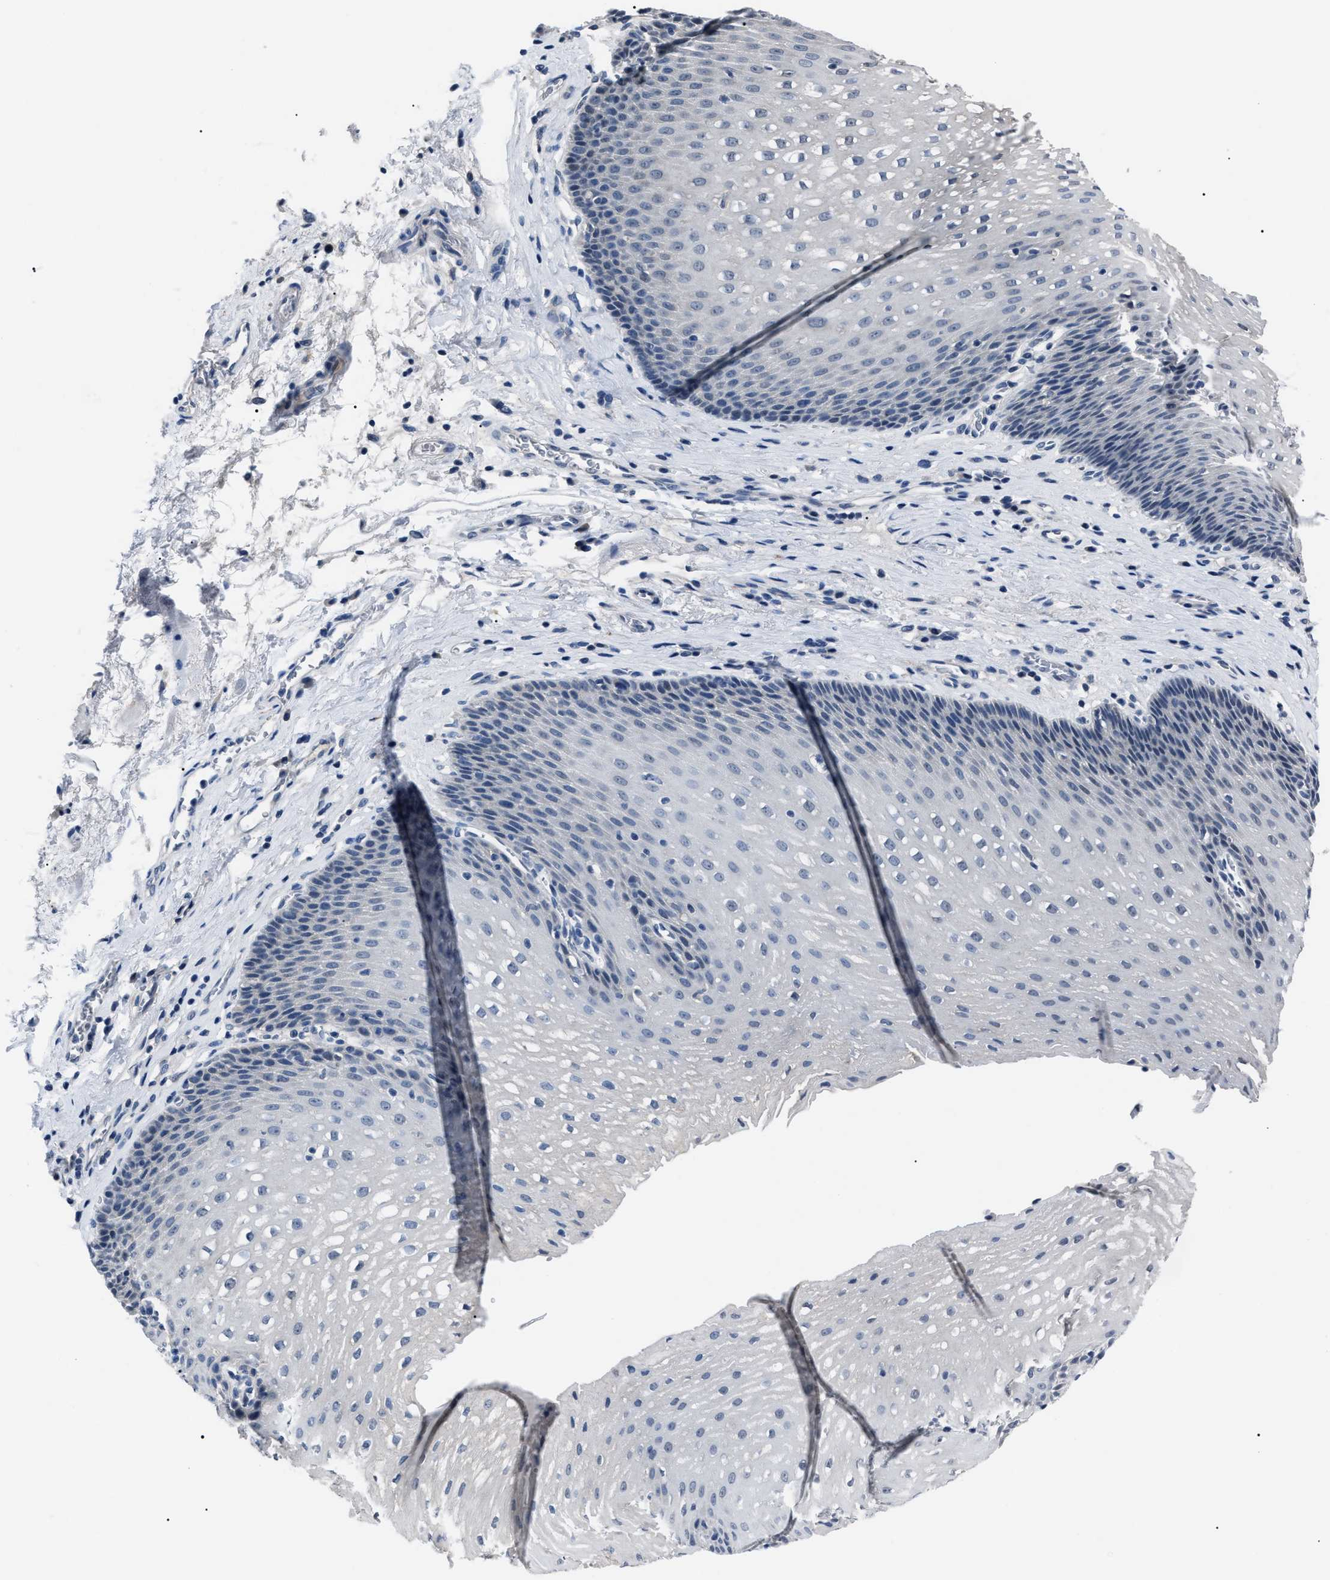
{"staining": {"intensity": "negative", "quantity": "none", "location": "none"}, "tissue": "esophagus", "cell_type": "Squamous epithelial cells", "image_type": "normal", "snomed": [{"axis": "morphology", "description": "Normal tissue, NOS"}, {"axis": "topography", "description": "Esophagus"}], "caption": "The photomicrograph exhibits no staining of squamous epithelial cells in benign esophagus. The staining is performed using DAB brown chromogen with nuclei counter-stained in using hematoxylin.", "gene": "LRWD1", "patient": {"sex": "male", "age": 48}}